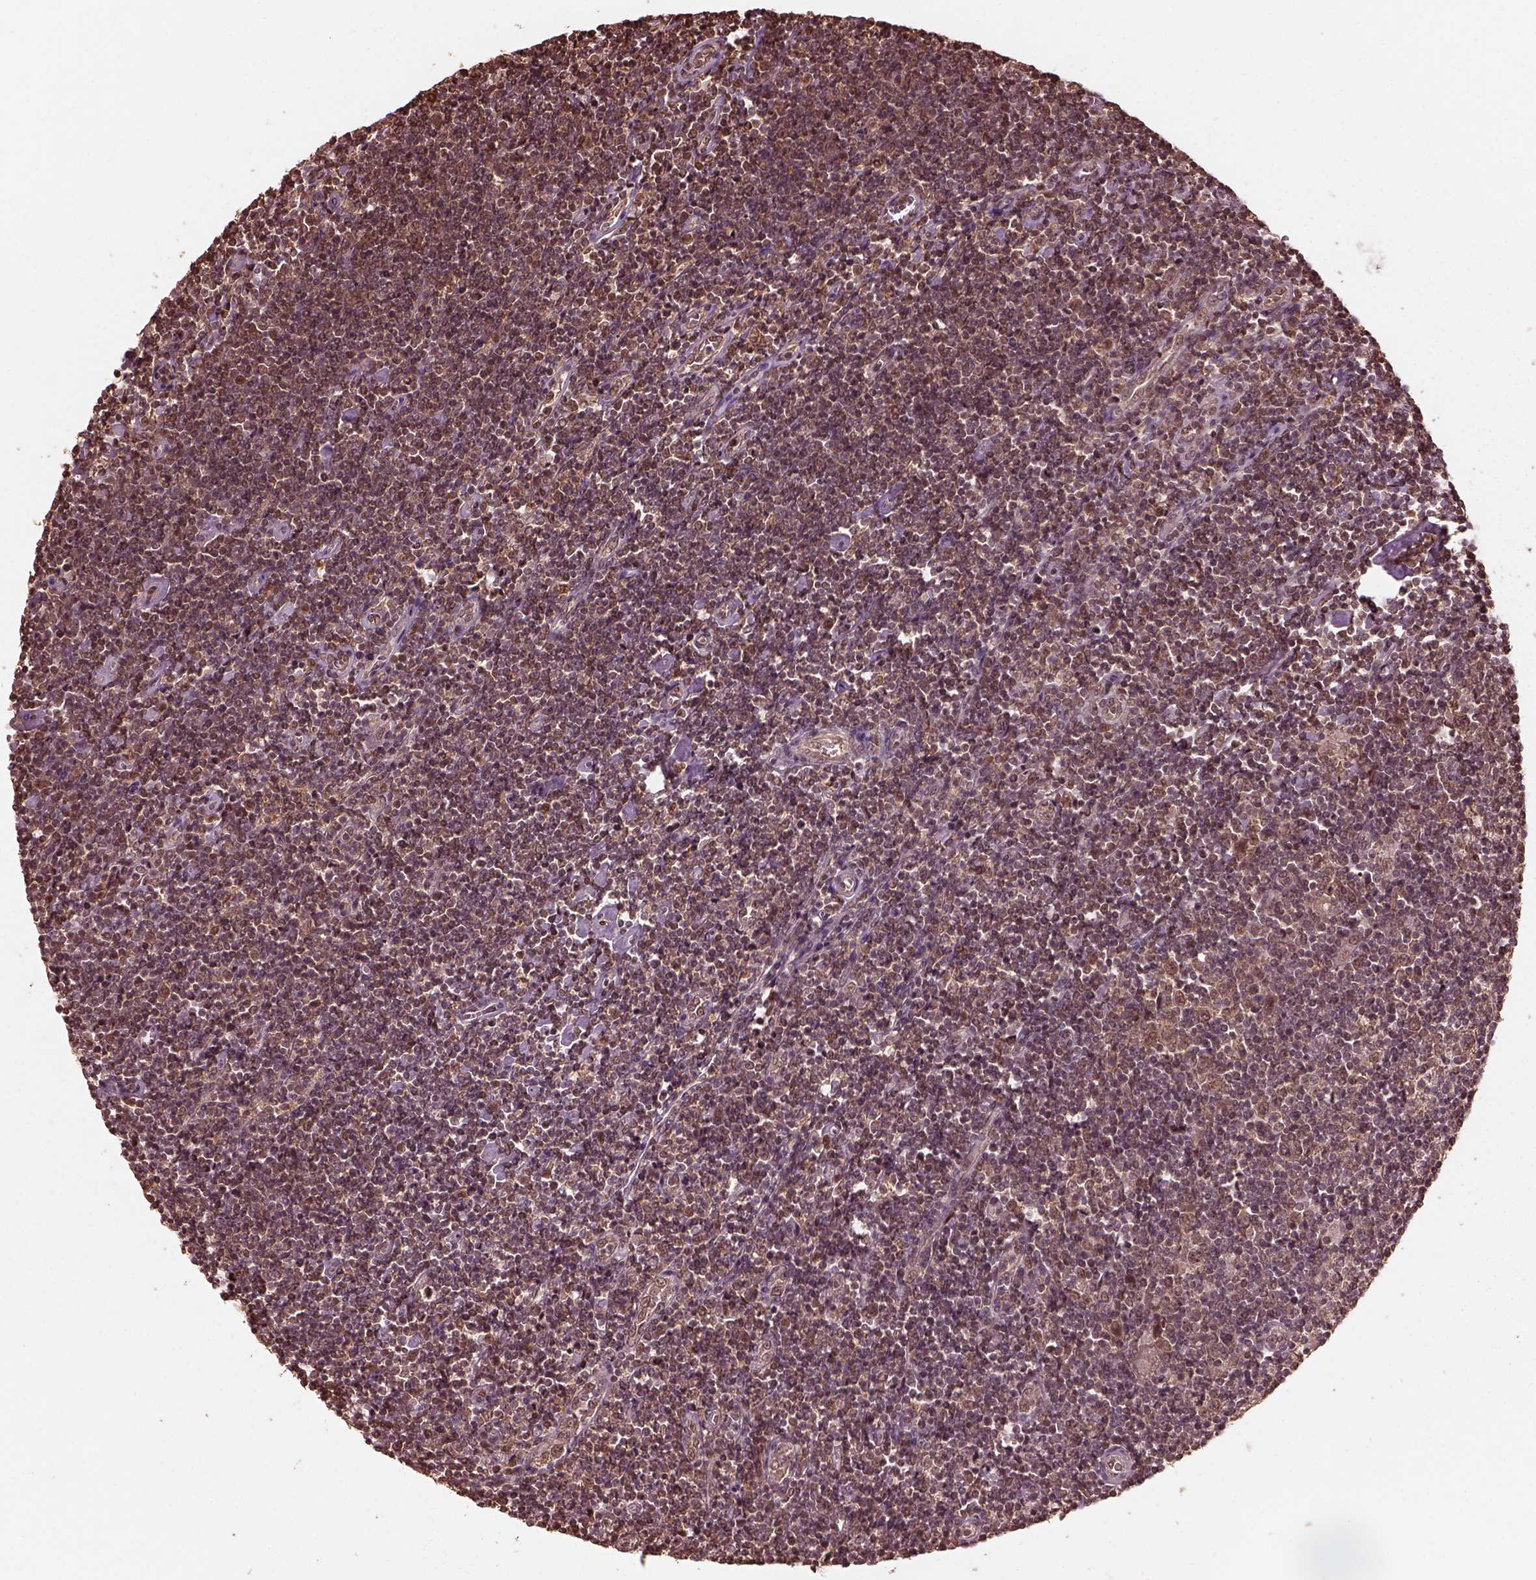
{"staining": {"intensity": "moderate", "quantity": ">75%", "location": "cytoplasmic/membranous"}, "tissue": "lymphoma", "cell_type": "Tumor cells", "image_type": "cancer", "snomed": [{"axis": "morphology", "description": "Hodgkin's disease, NOS"}, {"axis": "topography", "description": "Lymph node"}], "caption": "DAB (3,3'-diaminobenzidine) immunohistochemical staining of human lymphoma exhibits moderate cytoplasmic/membranous protein expression in approximately >75% of tumor cells. (IHC, brightfield microscopy, high magnification).", "gene": "PSMC5", "patient": {"sex": "male", "age": 40}}